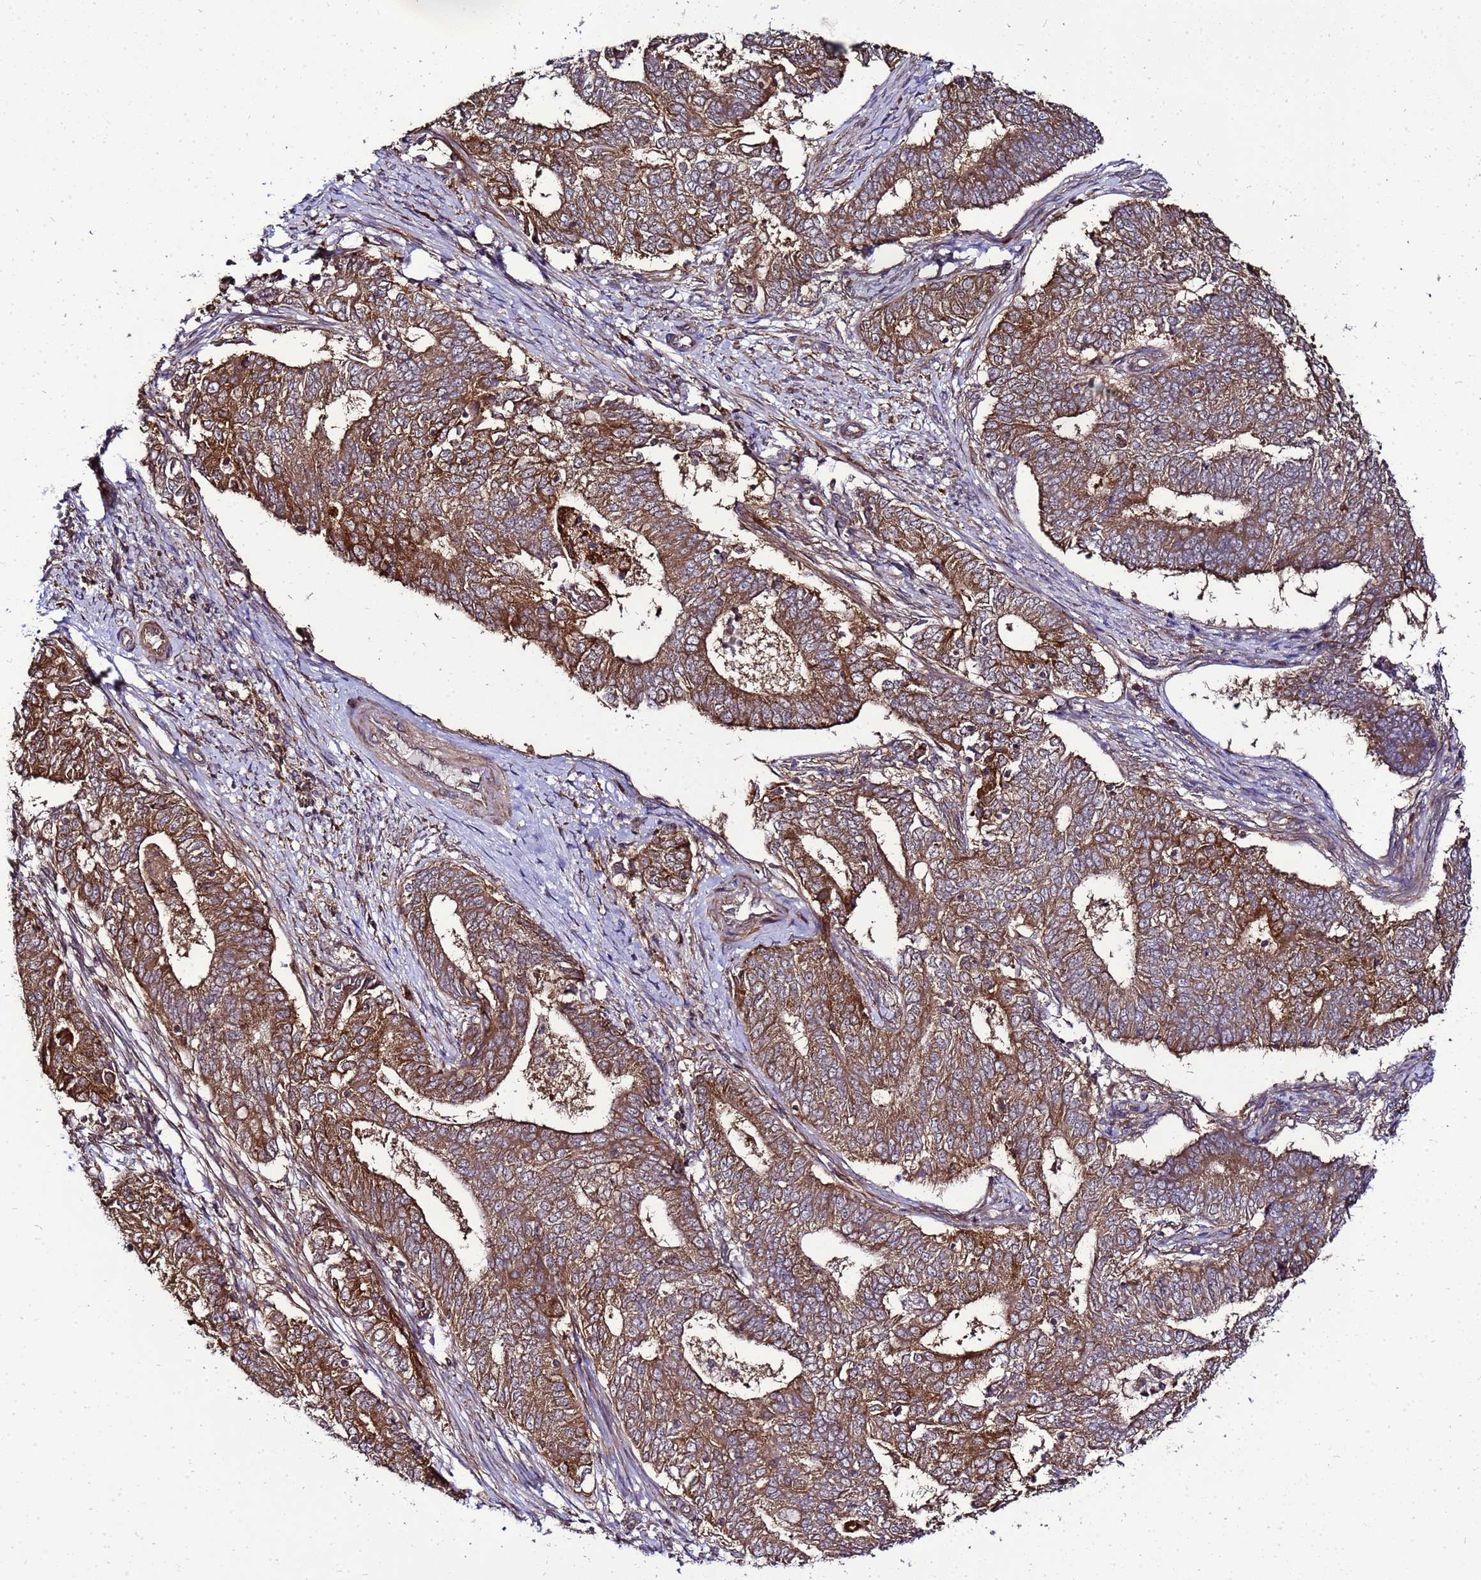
{"staining": {"intensity": "strong", "quantity": ">75%", "location": "cytoplasmic/membranous"}, "tissue": "endometrial cancer", "cell_type": "Tumor cells", "image_type": "cancer", "snomed": [{"axis": "morphology", "description": "Adenocarcinoma, NOS"}, {"axis": "topography", "description": "Endometrium"}], "caption": "Approximately >75% of tumor cells in human endometrial cancer (adenocarcinoma) demonstrate strong cytoplasmic/membranous protein staining as visualized by brown immunohistochemical staining.", "gene": "TRABD", "patient": {"sex": "female", "age": 62}}